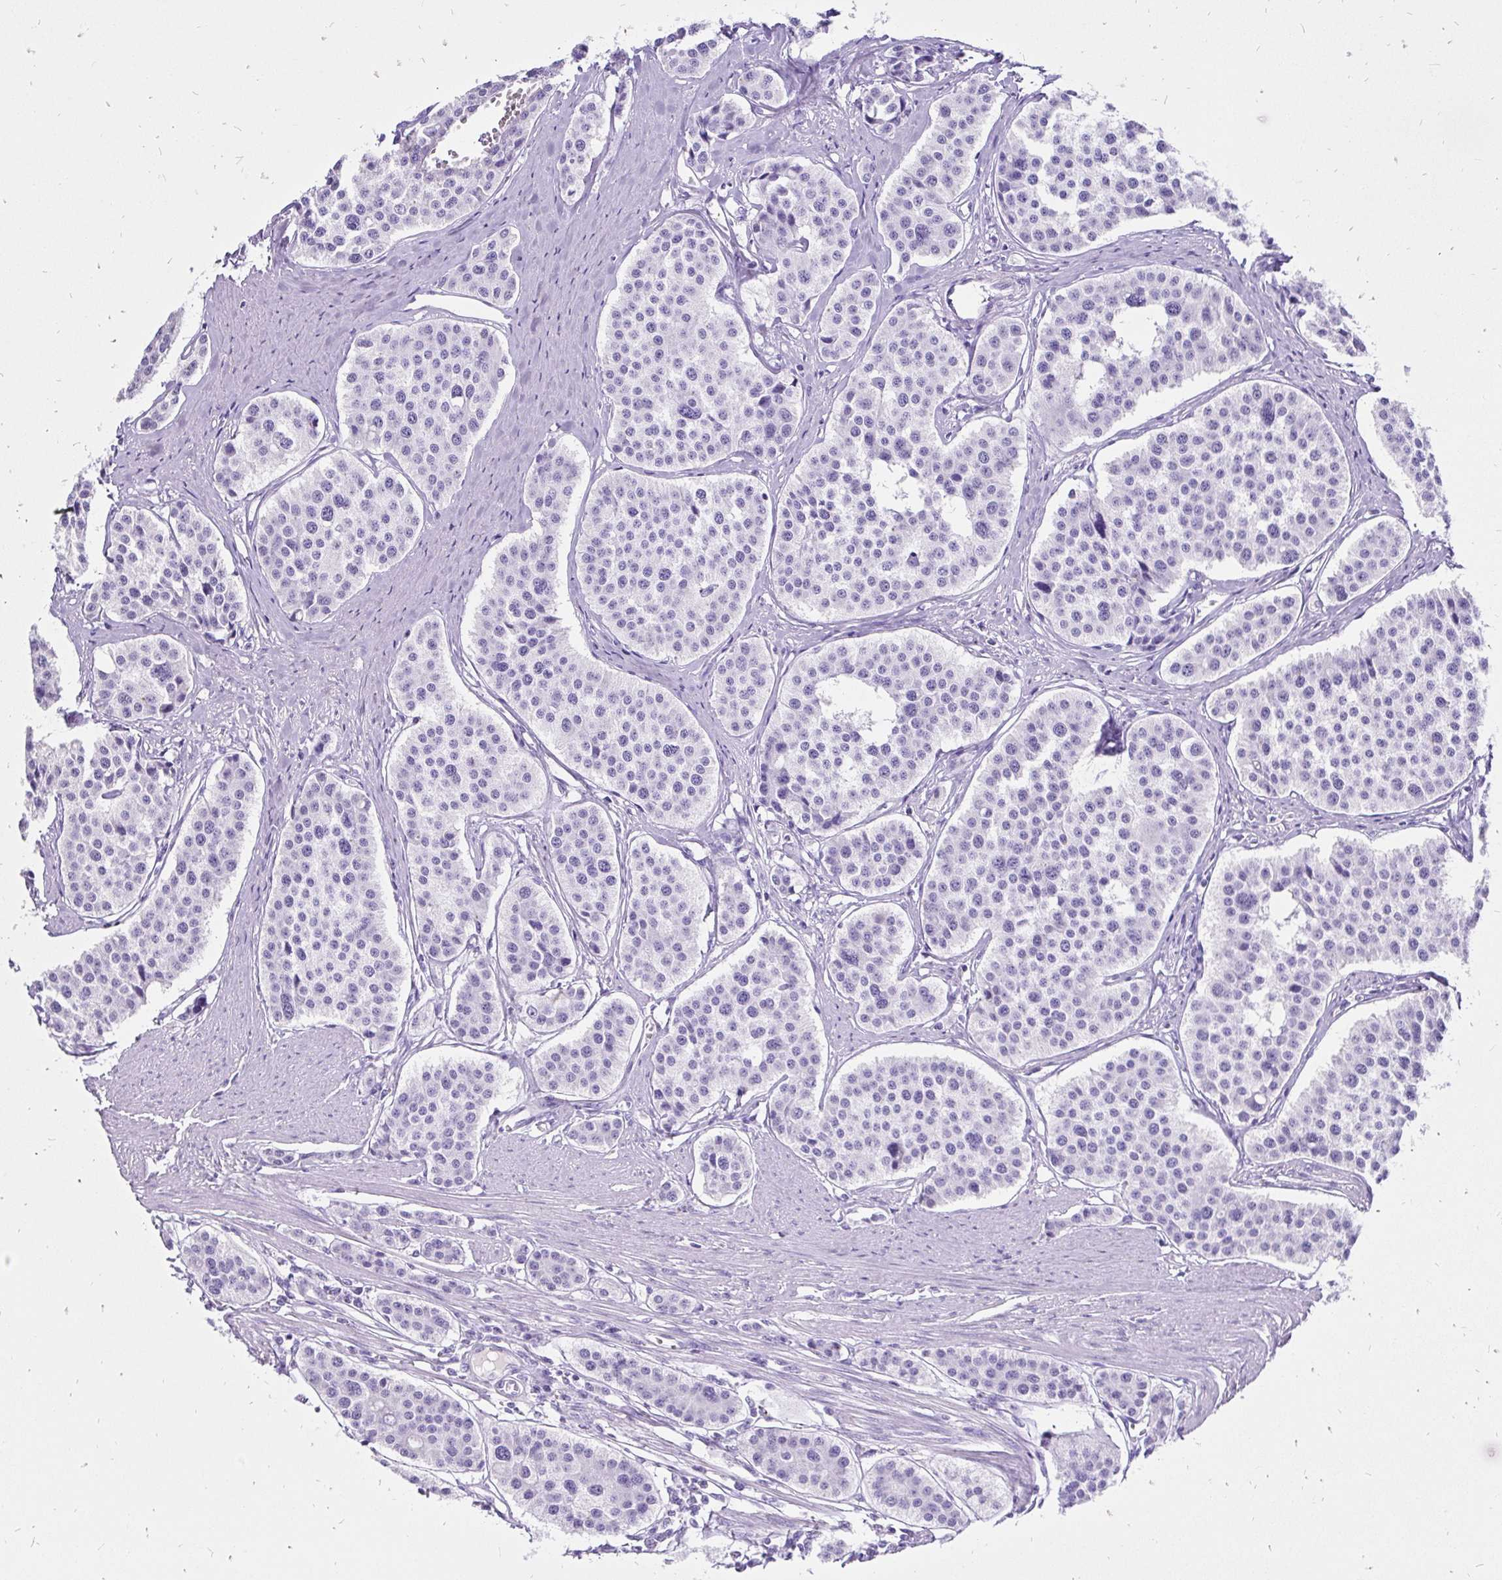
{"staining": {"intensity": "negative", "quantity": "none", "location": "none"}, "tissue": "carcinoid", "cell_type": "Tumor cells", "image_type": "cancer", "snomed": [{"axis": "morphology", "description": "Carcinoid, malignant, NOS"}, {"axis": "topography", "description": "Small intestine"}], "caption": "An immunohistochemistry (IHC) micrograph of malignant carcinoid is shown. There is no staining in tumor cells of malignant carcinoid.", "gene": "KRT13", "patient": {"sex": "male", "age": 60}}